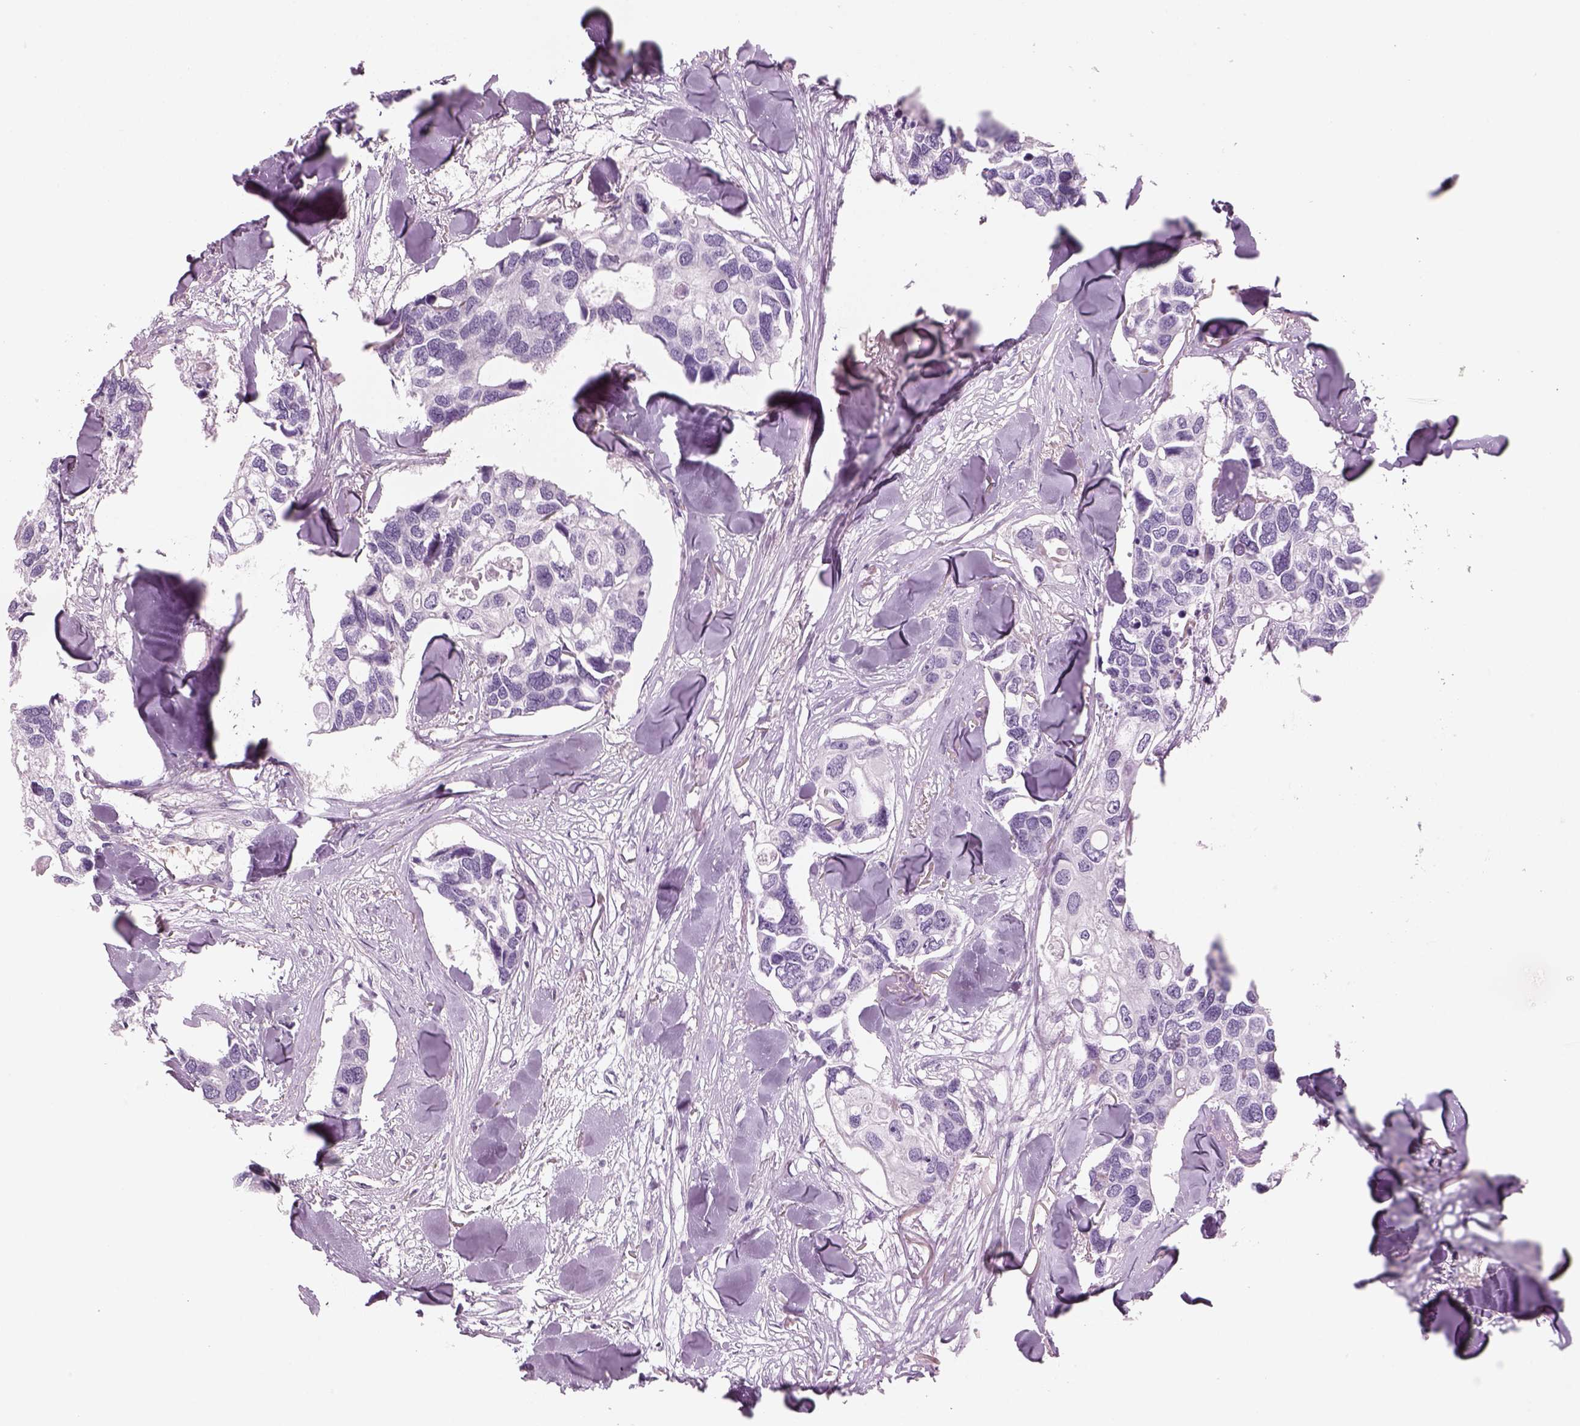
{"staining": {"intensity": "negative", "quantity": "none", "location": "none"}, "tissue": "breast cancer", "cell_type": "Tumor cells", "image_type": "cancer", "snomed": [{"axis": "morphology", "description": "Duct carcinoma"}, {"axis": "topography", "description": "Breast"}], "caption": "This image is of breast cancer (invasive ductal carcinoma) stained with immunohistochemistry to label a protein in brown with the nuclei are counter-stained blue. There is no staining in tumor cells. The staining is performed using DAB (3,3'-diaminobenzidine) brown chromogen with nuclei counter-stained in using hematoxylin.", "gene": "SLC1A7", "patient": {"sex": "female", "age": 83}}